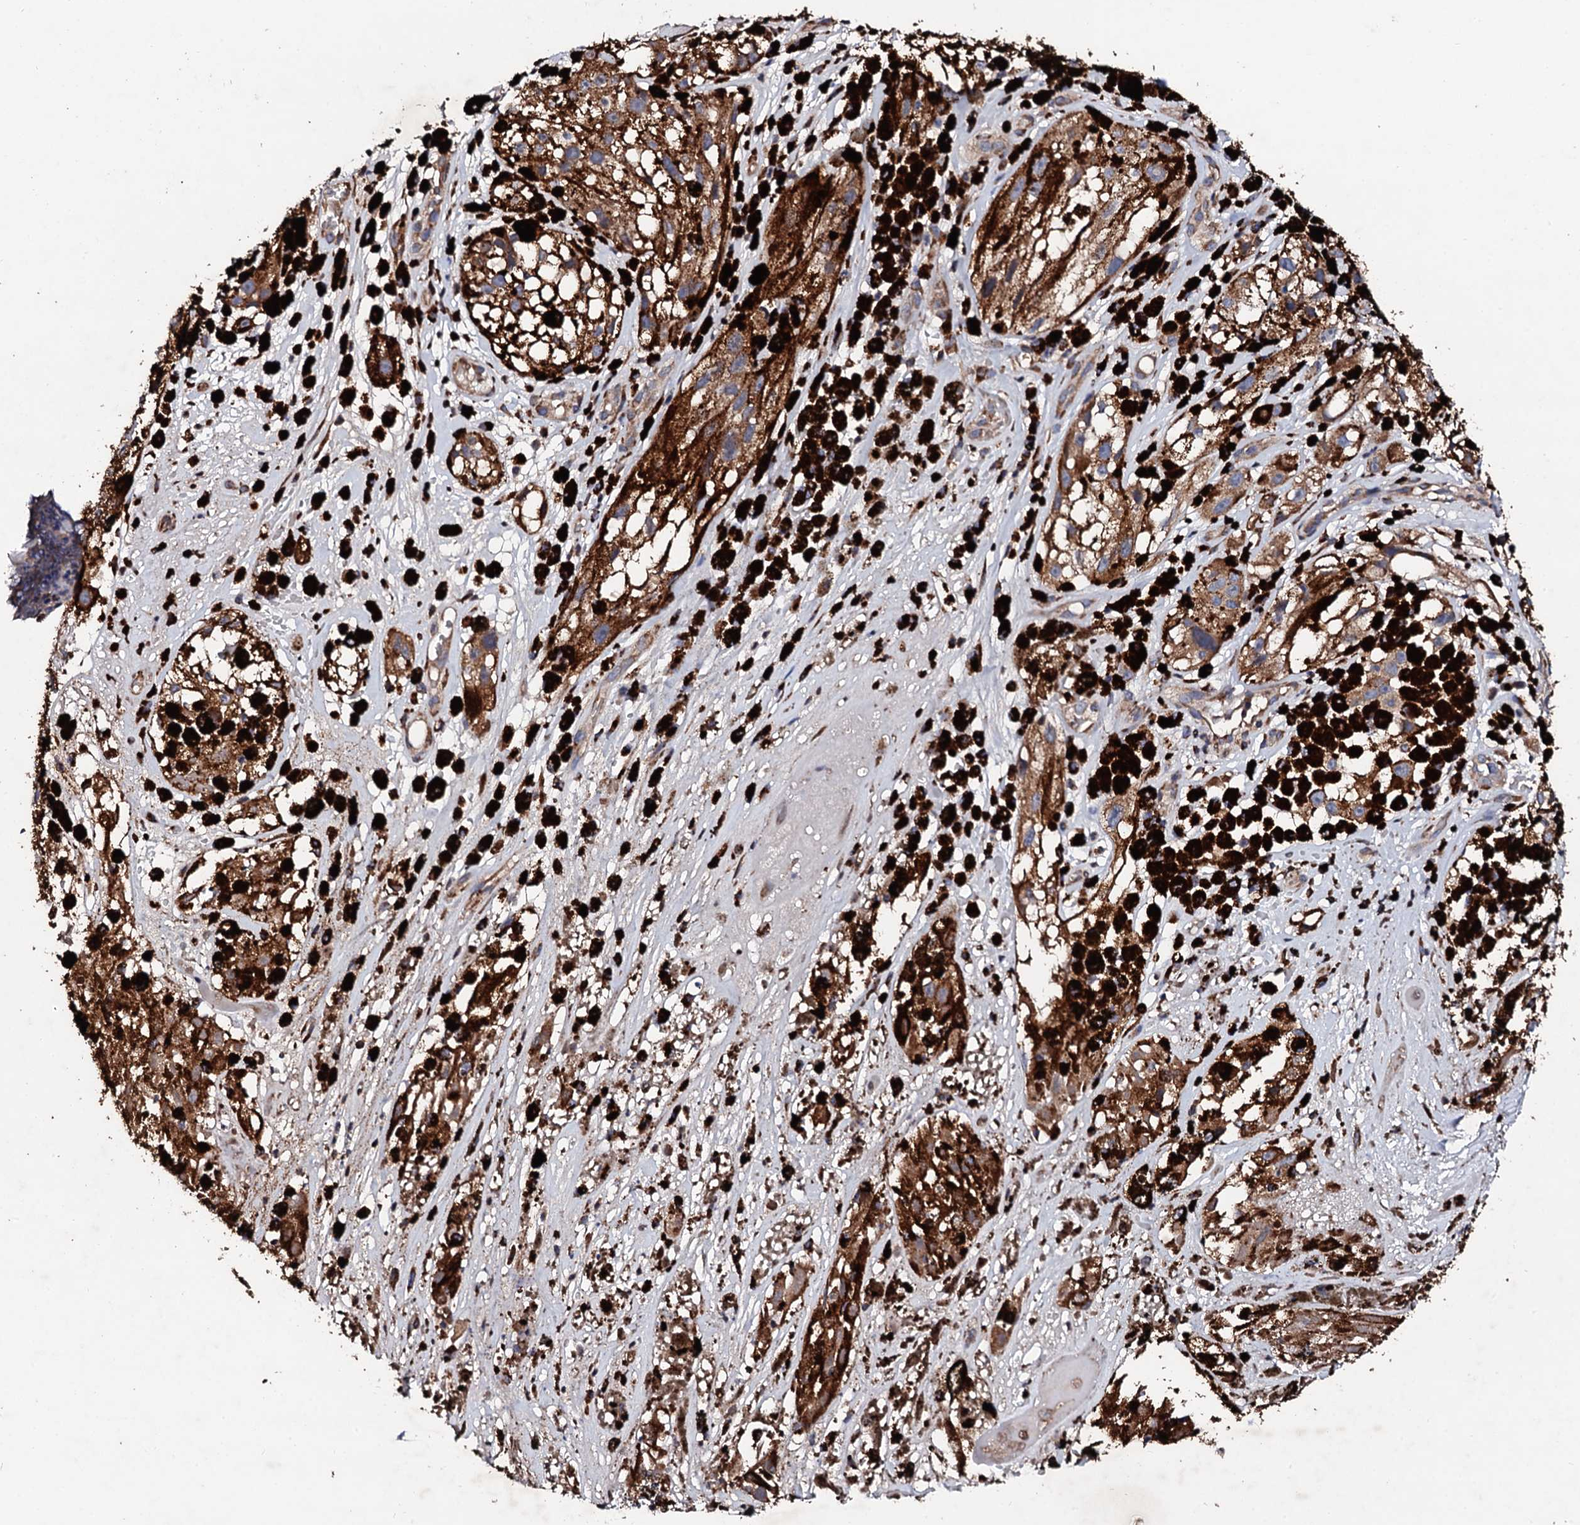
{"staining": {"intensity": "moderate", "quantity": ">75%", "location": "cytoplasmic/membranous"}, "tissue": "melanoma", "cell_type": "Tumor cells", "image_type": "cancer", "snomed": [{"axis": "morphology", "description": "Malignant melanoma, NOS"}, {"axis": "topography", "description": "Skin"}], "caption": "Protein expression analysis of melanoma reveals moderate cytoplasmic/membranous positivity in approximately >75% of tumor cells. (Stains: DAB (3,3'-diaminobenzidine) in brown, nuclei in blue, Microscopy: brightfield microscopy at high magnification).", "gene": "CKAP5", "patient": {"sex": "male", "age": 88}}